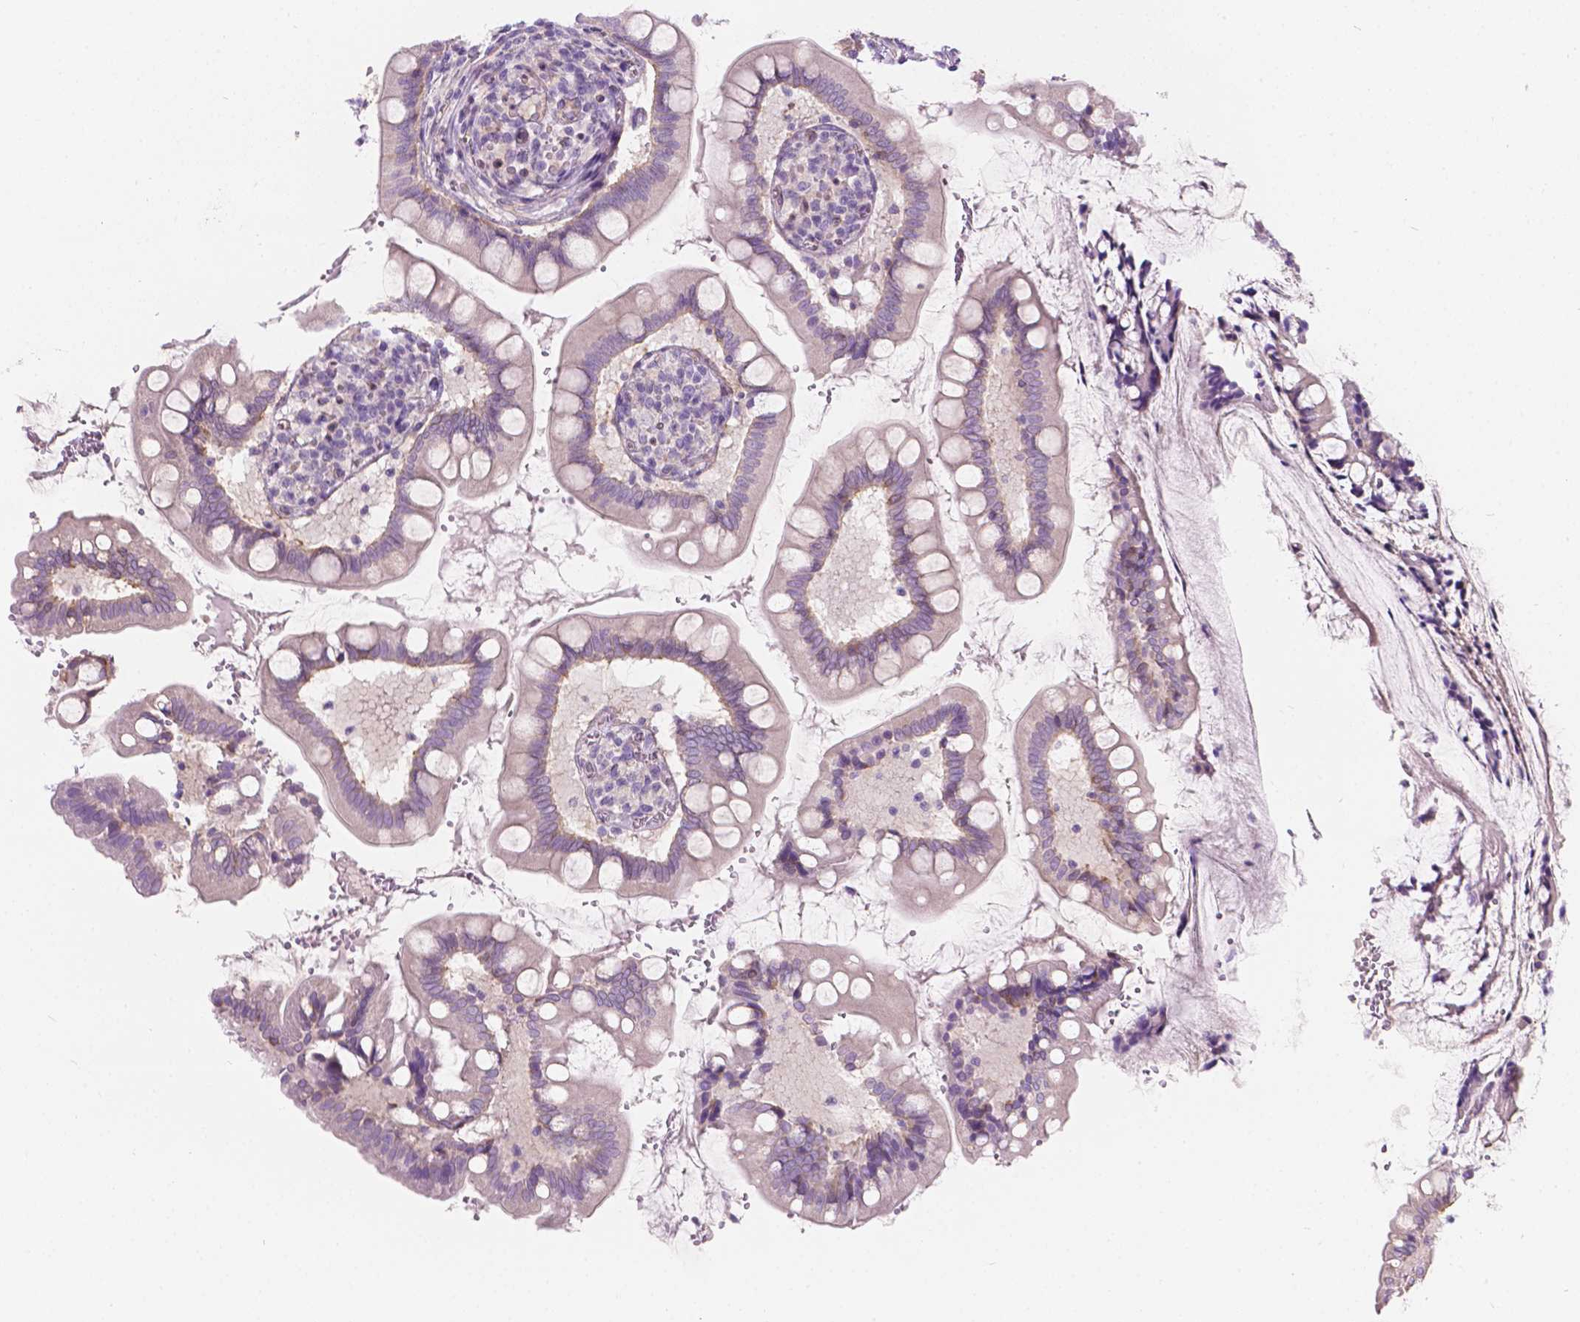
{"staining": {"intensity": "negative", "quantity": "none", "location": "none"}, "tissue": "small intestine", "cell_type": "Glandular cells", "image_type": "normal", "snomed": [{"axis": "morphology", "description": "Normal tissue, NOS"}, {"axis": "topography", "description": "Small intestine"}], "caption": "DAB immunohistochemical staining of unremarkable small intestine reveals no significant expression in glandular cells. (DAB (3,3'-diaminobenzidine) immunohistochemistry visualized using brightfield microscopy, high magnification).", "gene": "NOS1AP", "patient": {"sex": "female", "age": 56}}